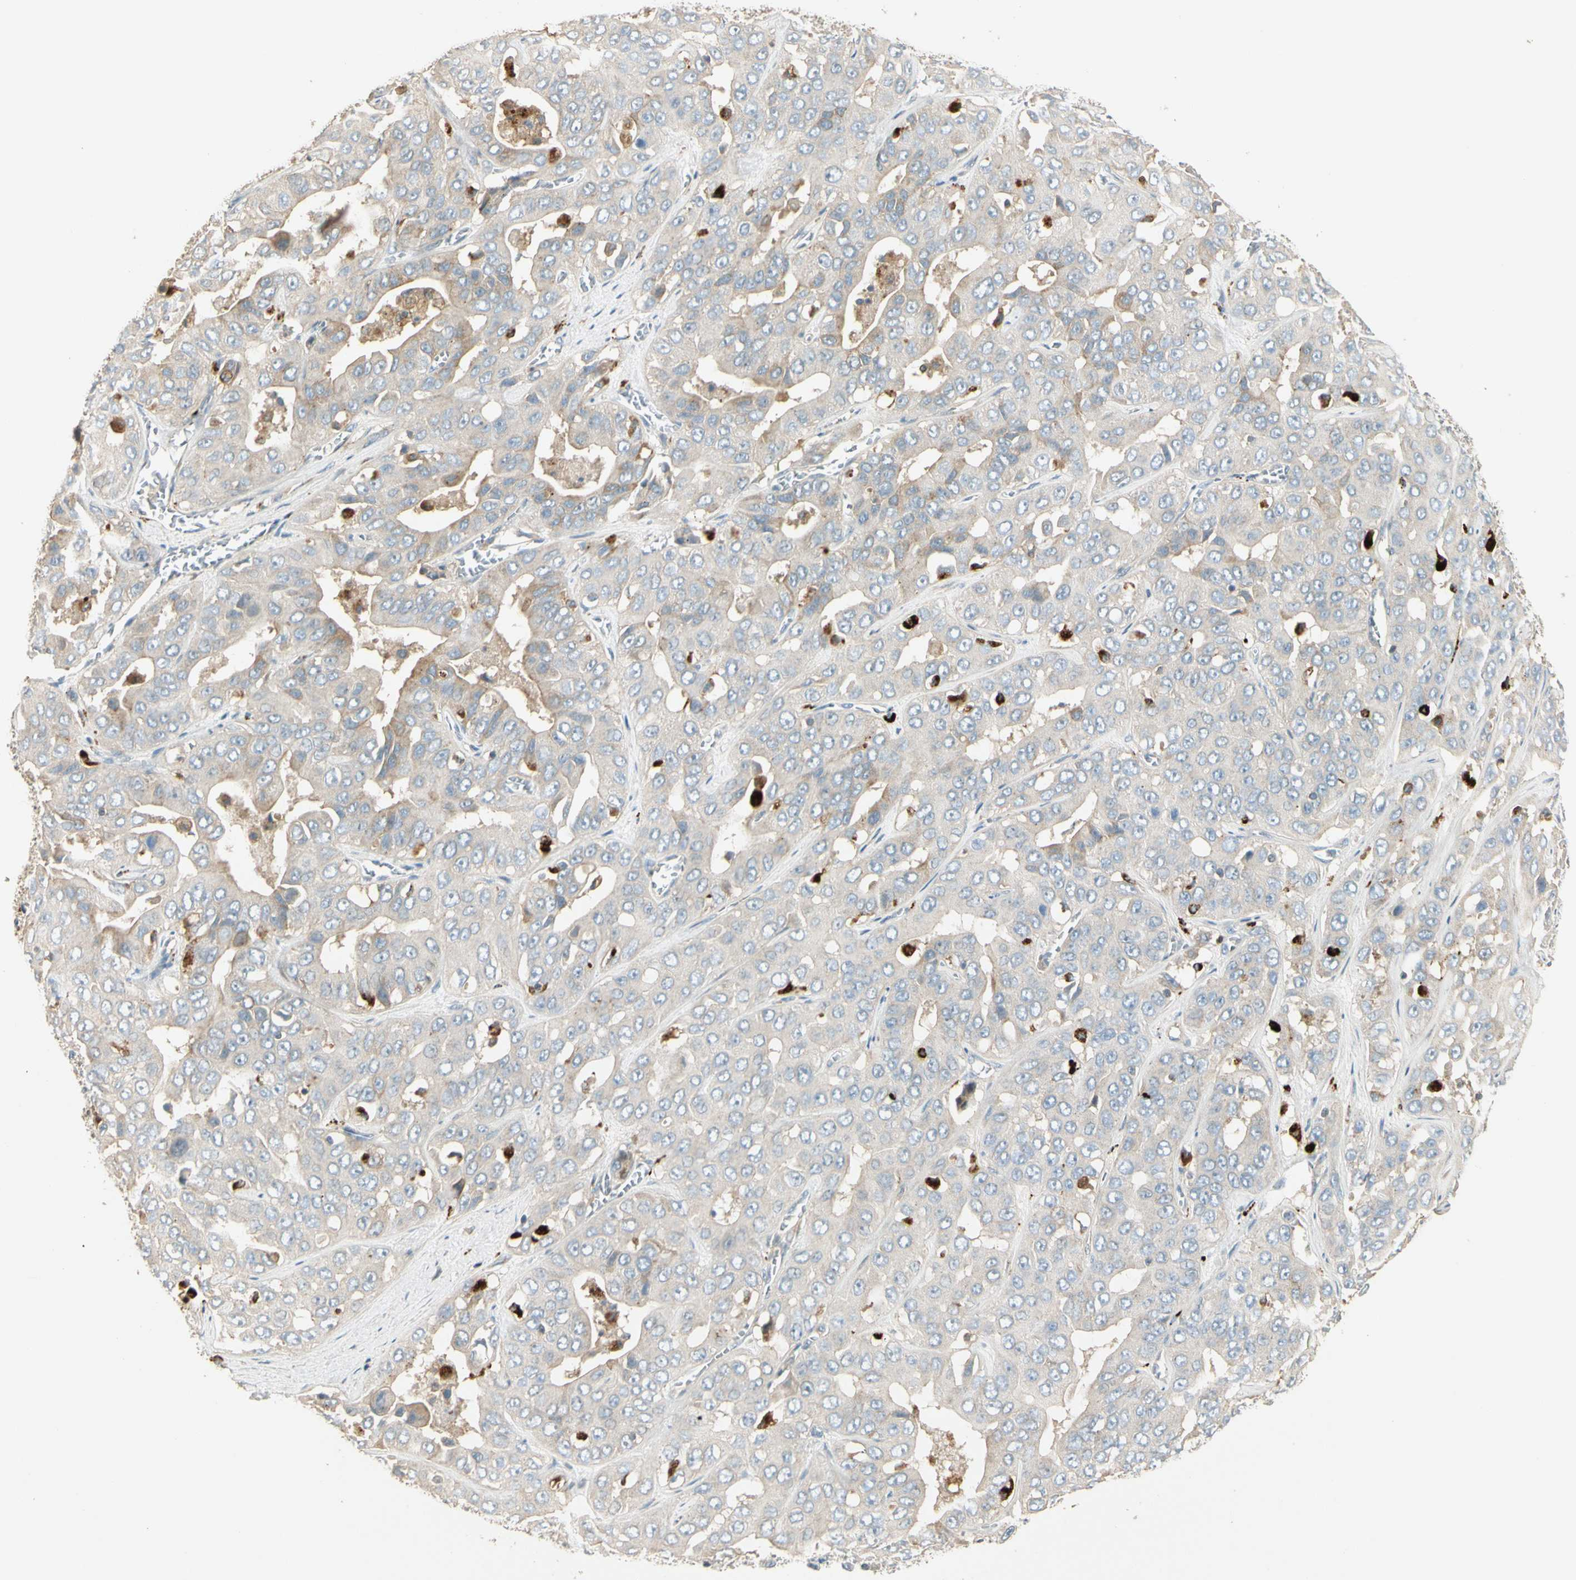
{"staining": {"intensity": "weak", "quantity": "<25%", "location": "cytoplasmic/membranous"}, "tissue": "liver cancer", "cell_type": "Tumor cells", "image_type": "cancer", "snomed": [{"axis": "morphology", "description": "Cholangiocarcinoma"}, {"axis": "topography", "description": "Liver"}], "caption": "Photomicrograph shows no protein expression in tumor cells of liver cancer tissue.", "gene": "PLXNA1", "patient": {"sex": "female", "age": 52}}